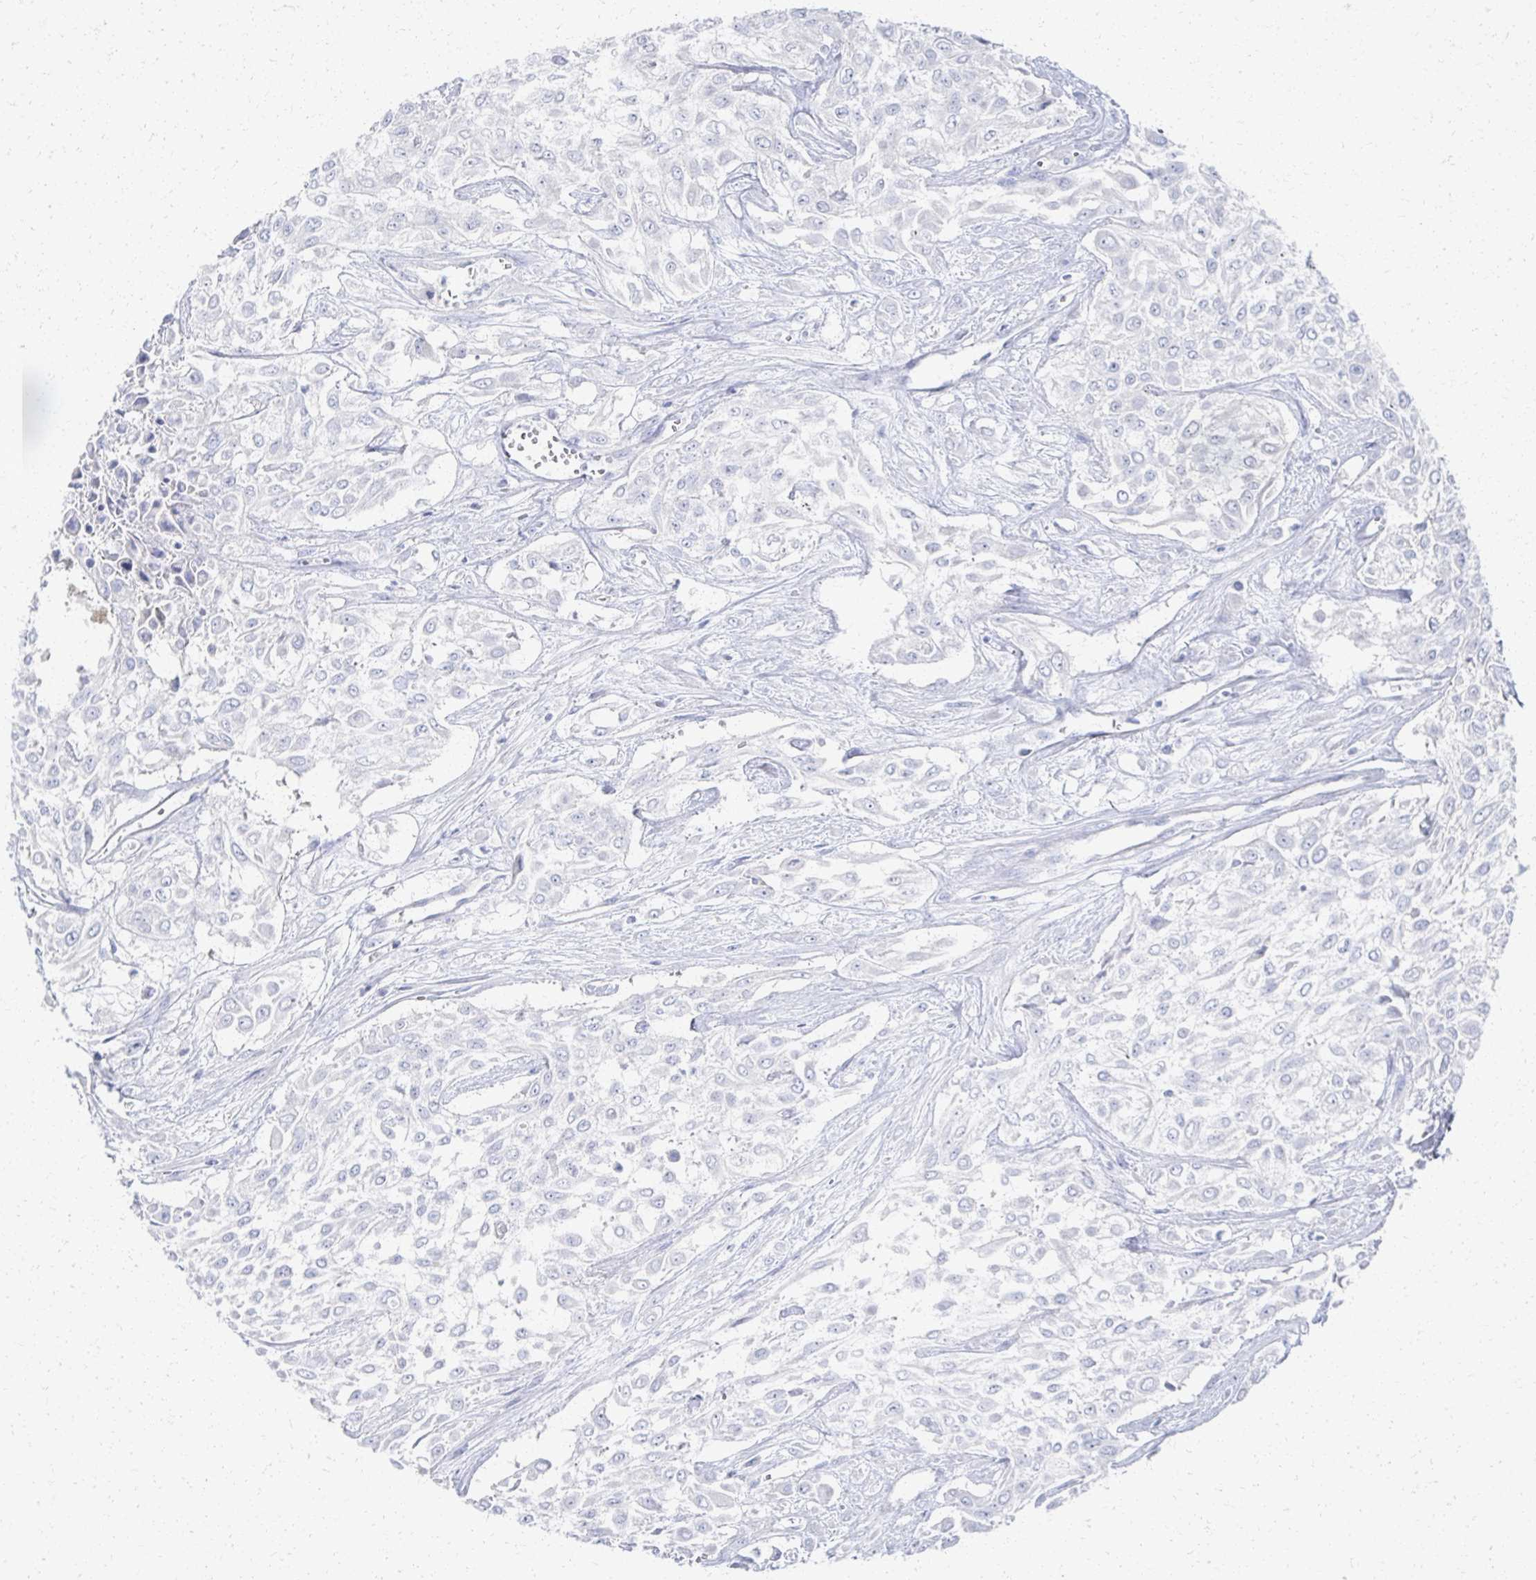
{"staining": {"intensity": "negative", "quantity": "none", "location": "none"}, "tissue": "urothelial cancer", "cell_type": "Tumor cells", "image_type": "cancer", "snomed": [{"axis": "morphology", "description": "Urothelial carcinoma, High grade"}, {"axis": "topography", "description": "Urinary bladder"}], "caption": "IHC of high-grade urothelial carcinoma exhibits no expression in tumor cells.", "gene": "PRR20A", "patient": {"sex": "male", "age": 57}}